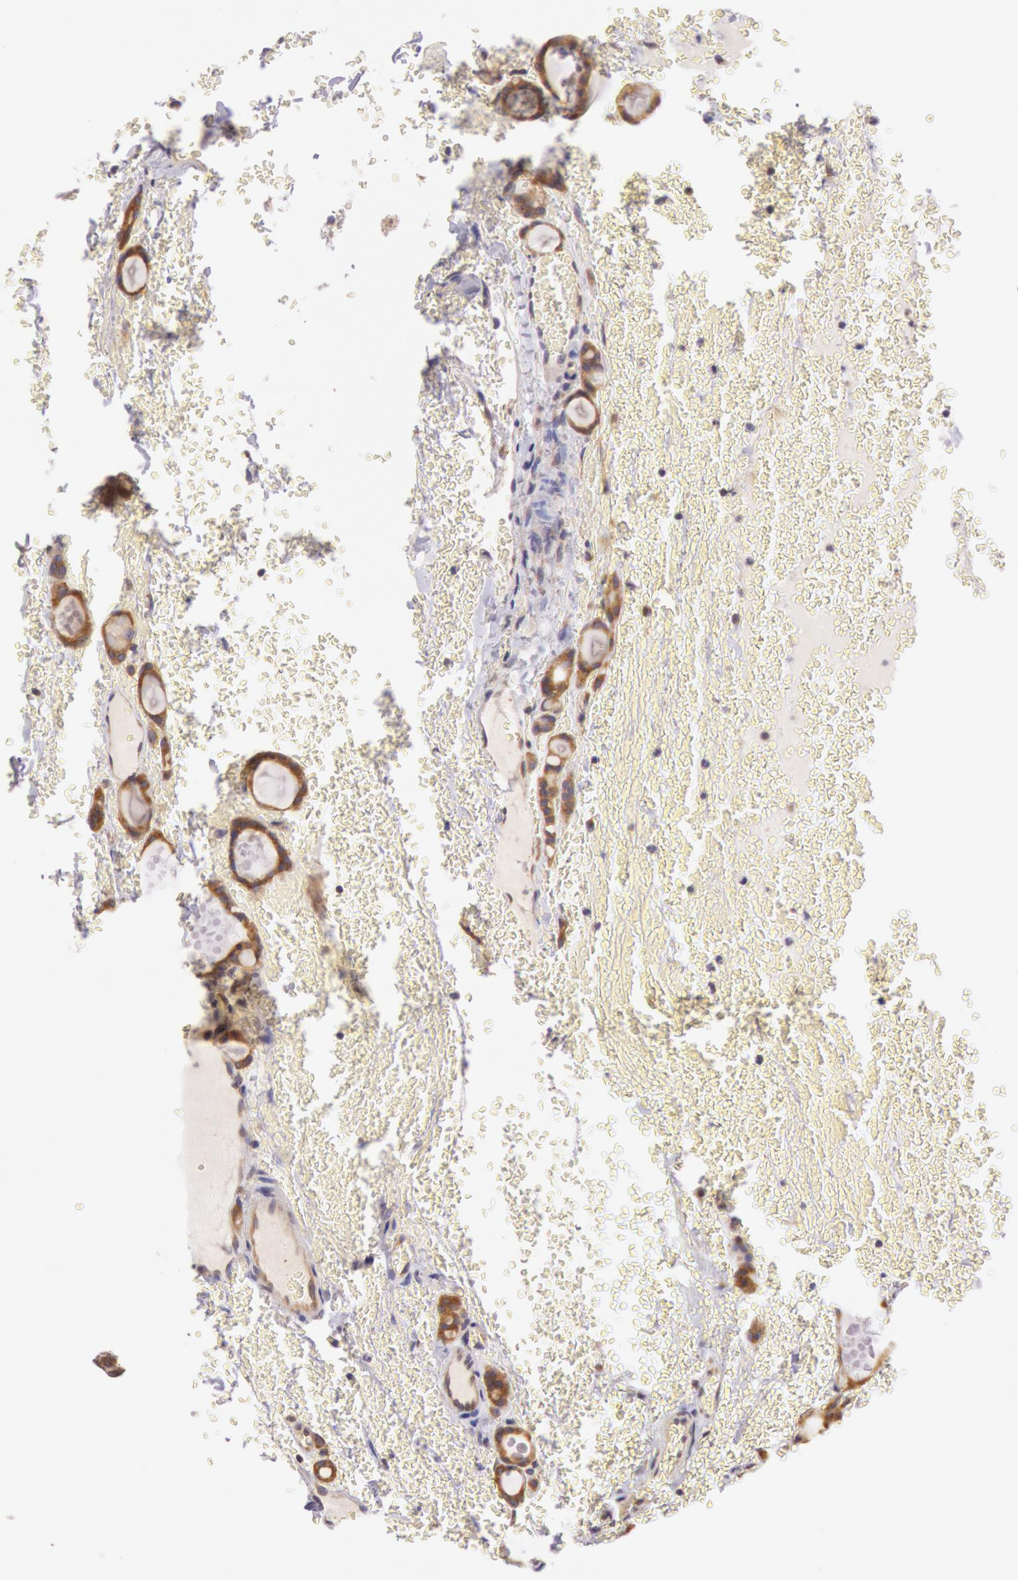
{"staining": {"intensity": "moderate", "quantity": ">75%", "location": "cytoplasmic/membranous"}, "tissue": "thyroid cancer", "cell_type": "Tumor cells", "image_type": "cancer", "snomed": [{"axis": "morphology", "description": "Follicular adenoma carcinoma, NOS"}, {"axis": "topography", "description": "Thyroid gland"}], "caption": "DAB (3,3'-diaminobenzidine) immunohistochemical staining of thyroid follicular adenoma carcinoma displays moderate cytoplasmic/membranous protein staining in approximately >75% of tumor cells. Ihc stains the protein of interest in brown and the nuclei are stained blue.", "gene": "CHUK", "patient": {"sex": "female", "age": 71}}